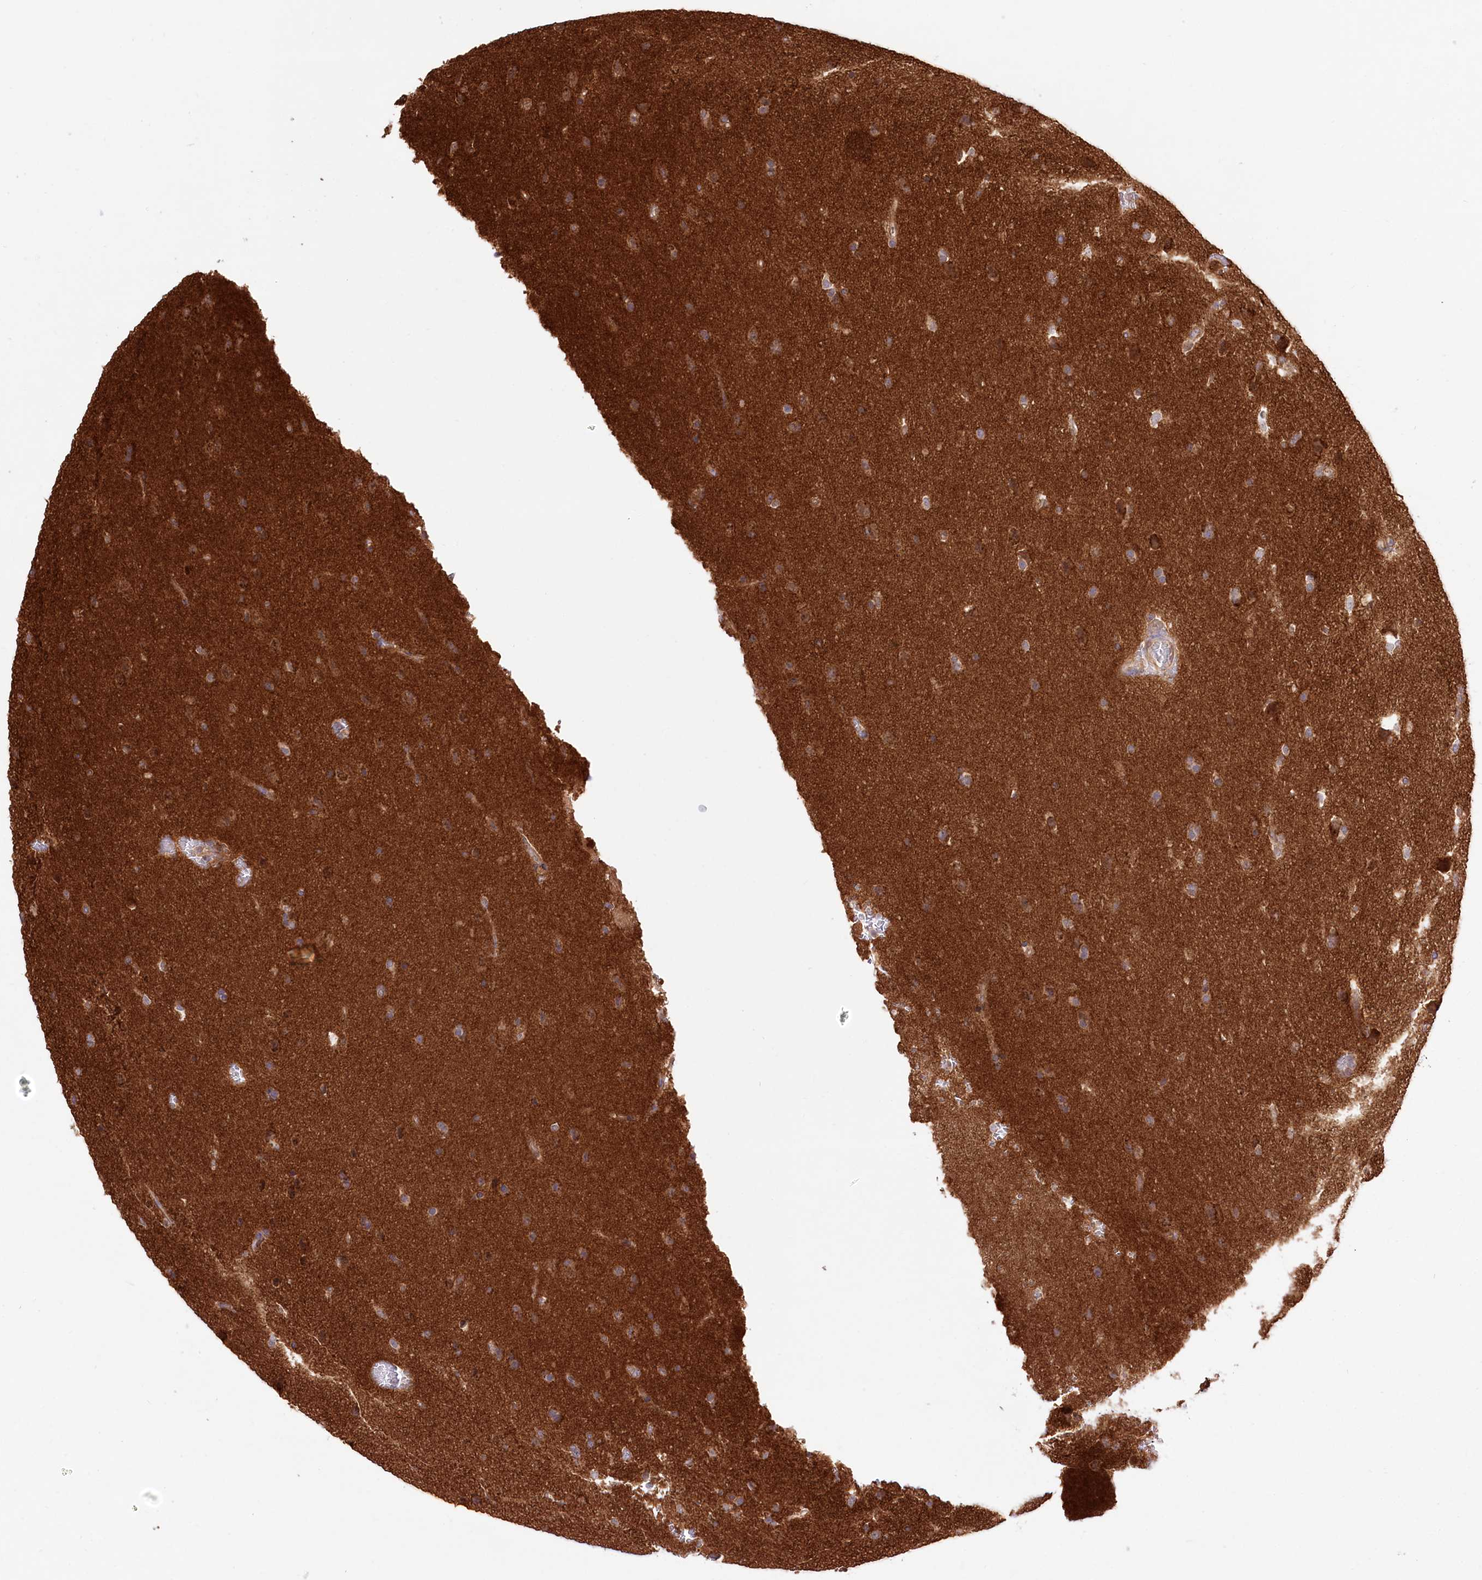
{"staining": {"intensity": "moderate", "quantity": "25%-75%", "location": "cytoplasmic/membranous"}, "tissue": "glioma", "cell_type": "Tumor cells", "image_type": "cancer", "snomed": [{"axis": "morphology", "description": "Glioma, malignant, Low grade"}, {"axis": "topography", "description": "Brain"}], "caption": "Immunohistochemistry (DAB) staining of human glioma demonstrates moderate cytoplasmic/membranous protein staining in about 25%-75% of tumor cells.", "gene": "XYLB", "patient": {"sex": "female", "age": 37}}